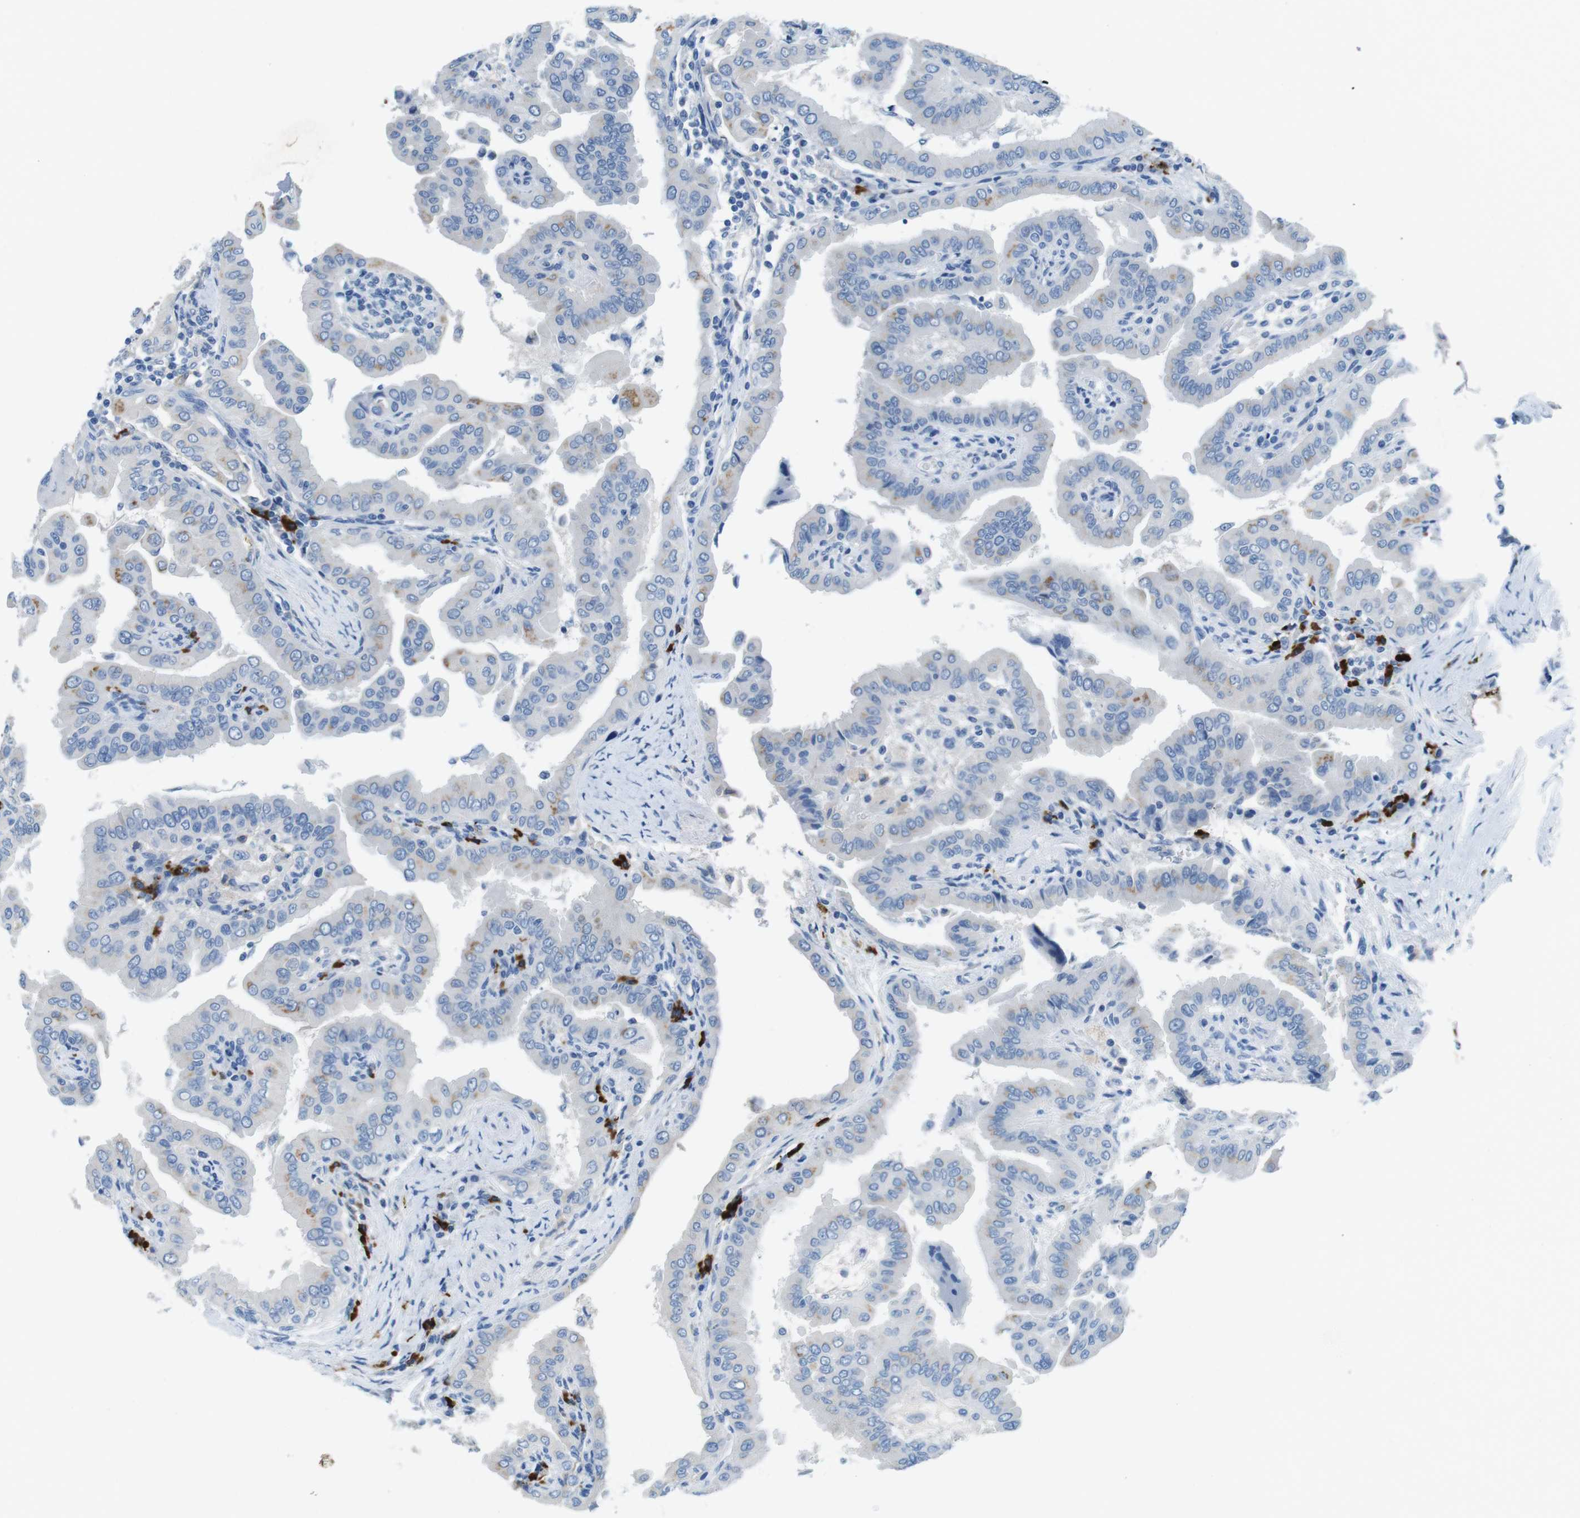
{"staining": {"intensity": "negative", "quantity": "none", "location": "none"}, "tissue": "thyroid cancer", "cell_type": "Tumor cells", "image_type": "cancer", "snomed": [{"axis": "morphology", "description": "Papillary adenocarcinoma, NOS"}, {"axis": "topography", "description": "Thyroid gland"}], "caption": "Papillary adenocarcinoma (thyroid) was stained to show a protein in brown. There is no significant expression in tumor cells.", "gene": "SLC35A3", "patient": {"sex": "male", "age": 33}}